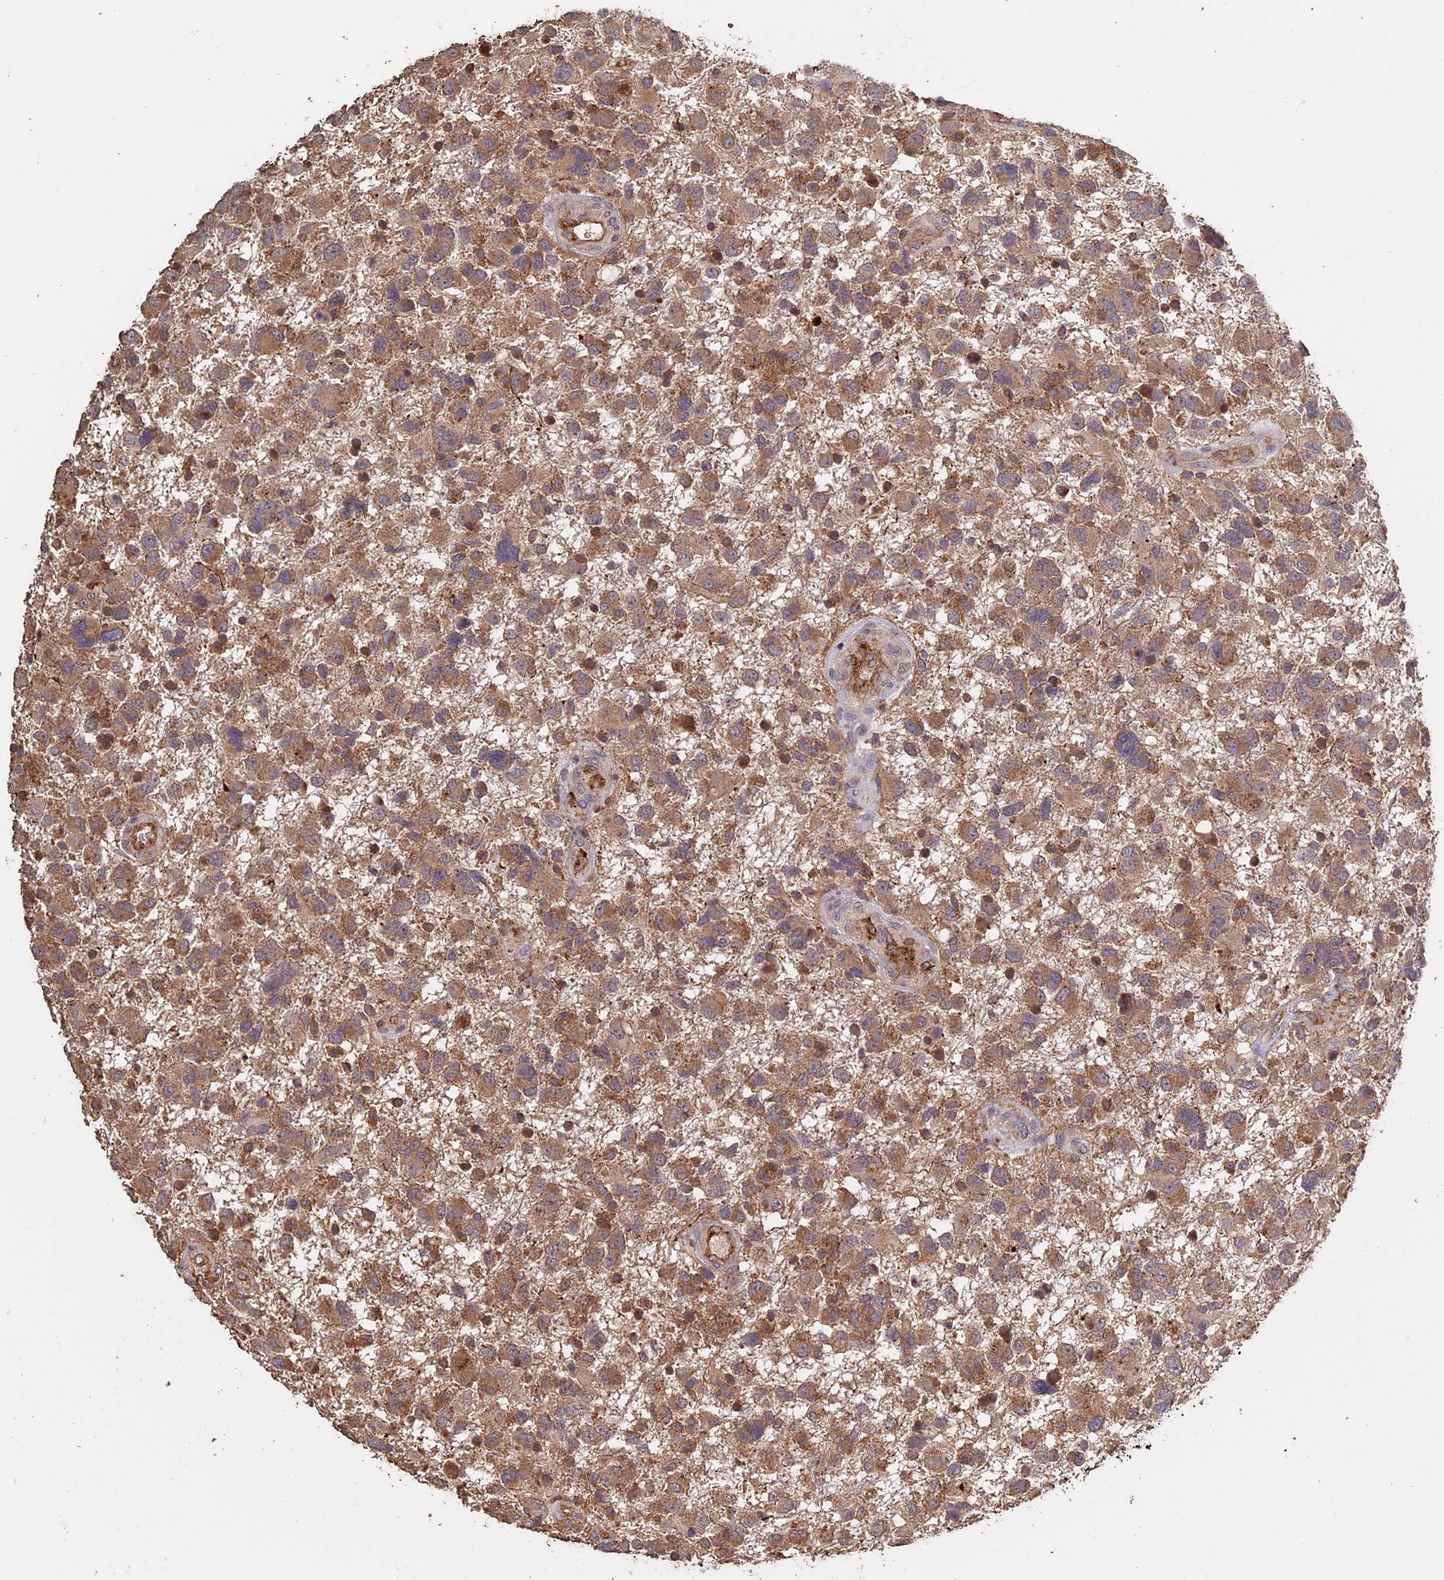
{"staining": {"intensity": "moderate", "quantity": ">75%", "location": "cytoplasmic/membranous"}, "tissue": "glioma", "cell_type": "Tumor cells", "image_type": "cancer", "snomed": [{"axis": "morphology", "description": "Glioma, malignant, High grade"}, {"axis": "topography", "description": "Brain"}], "caption": "Approximately >75% of tumor cells in high-grade glioma (malignant) demonstrate moderate cytoplasmic/membranous protein positivity as visualized by brown immunohistochemical staining.", "gene": "PIGQ", "patient": {"sex": "male", "age": 61}}